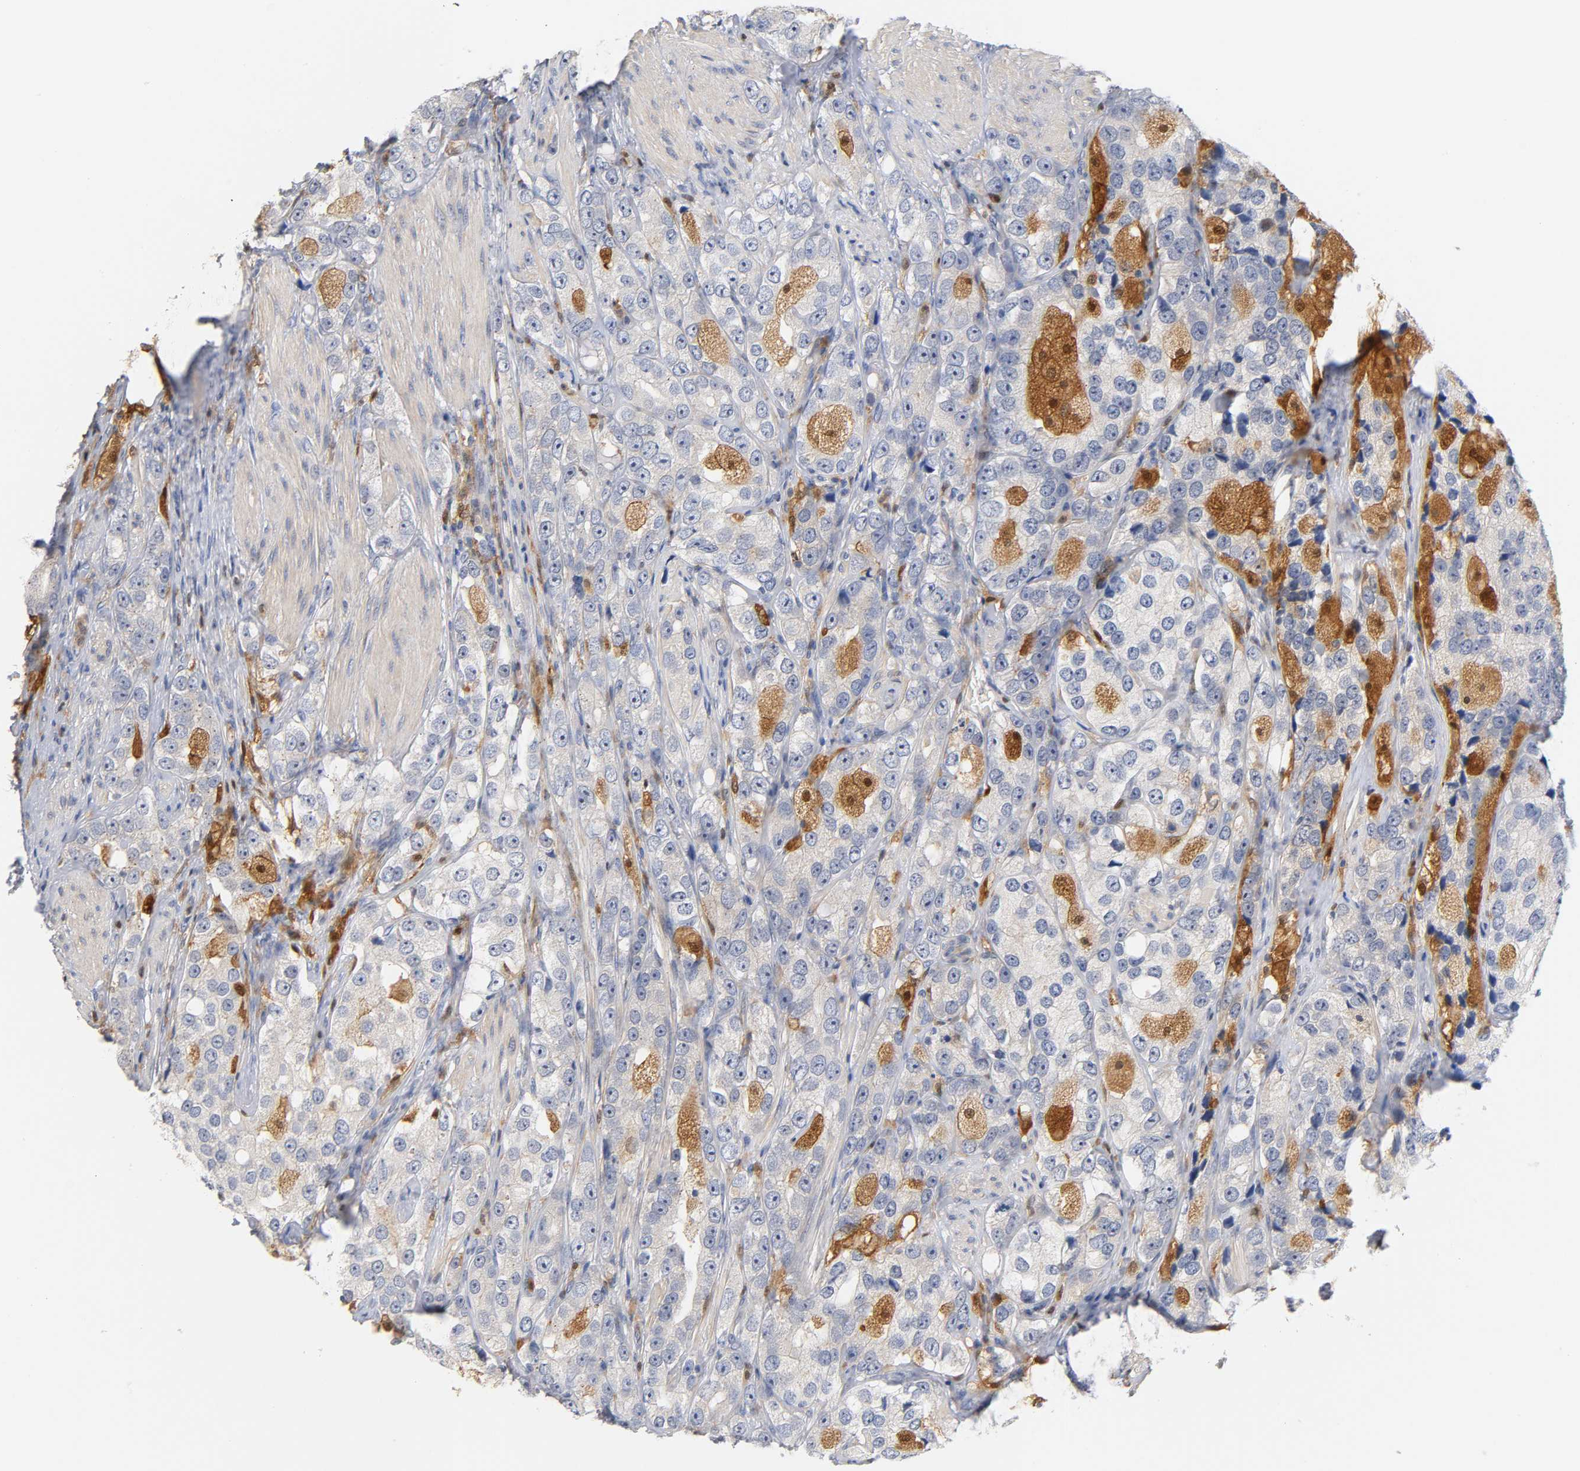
{"staining": {"intensity": "negative", "quantity": "none", "location": "none"}, "tissue": "prostate cancer", "cell_type": "Tumor cells", "image_type": "cancer", "snomed": [{"axis": "morphology", "description": "Adenocarcinoma, High grade"}, {"axis": "topography", "description": "Prostate"}], "caption": "Image shows no protein positivity in tumor cells of prostate cancer tissue. Brightfield microscopy of immunohistochemistry (IHC) stained with DAB (brown) and hematoxylin (blue), captured at high magnification.", "gene": "IL18", "patient": {"sex": "male", "age": 63}}